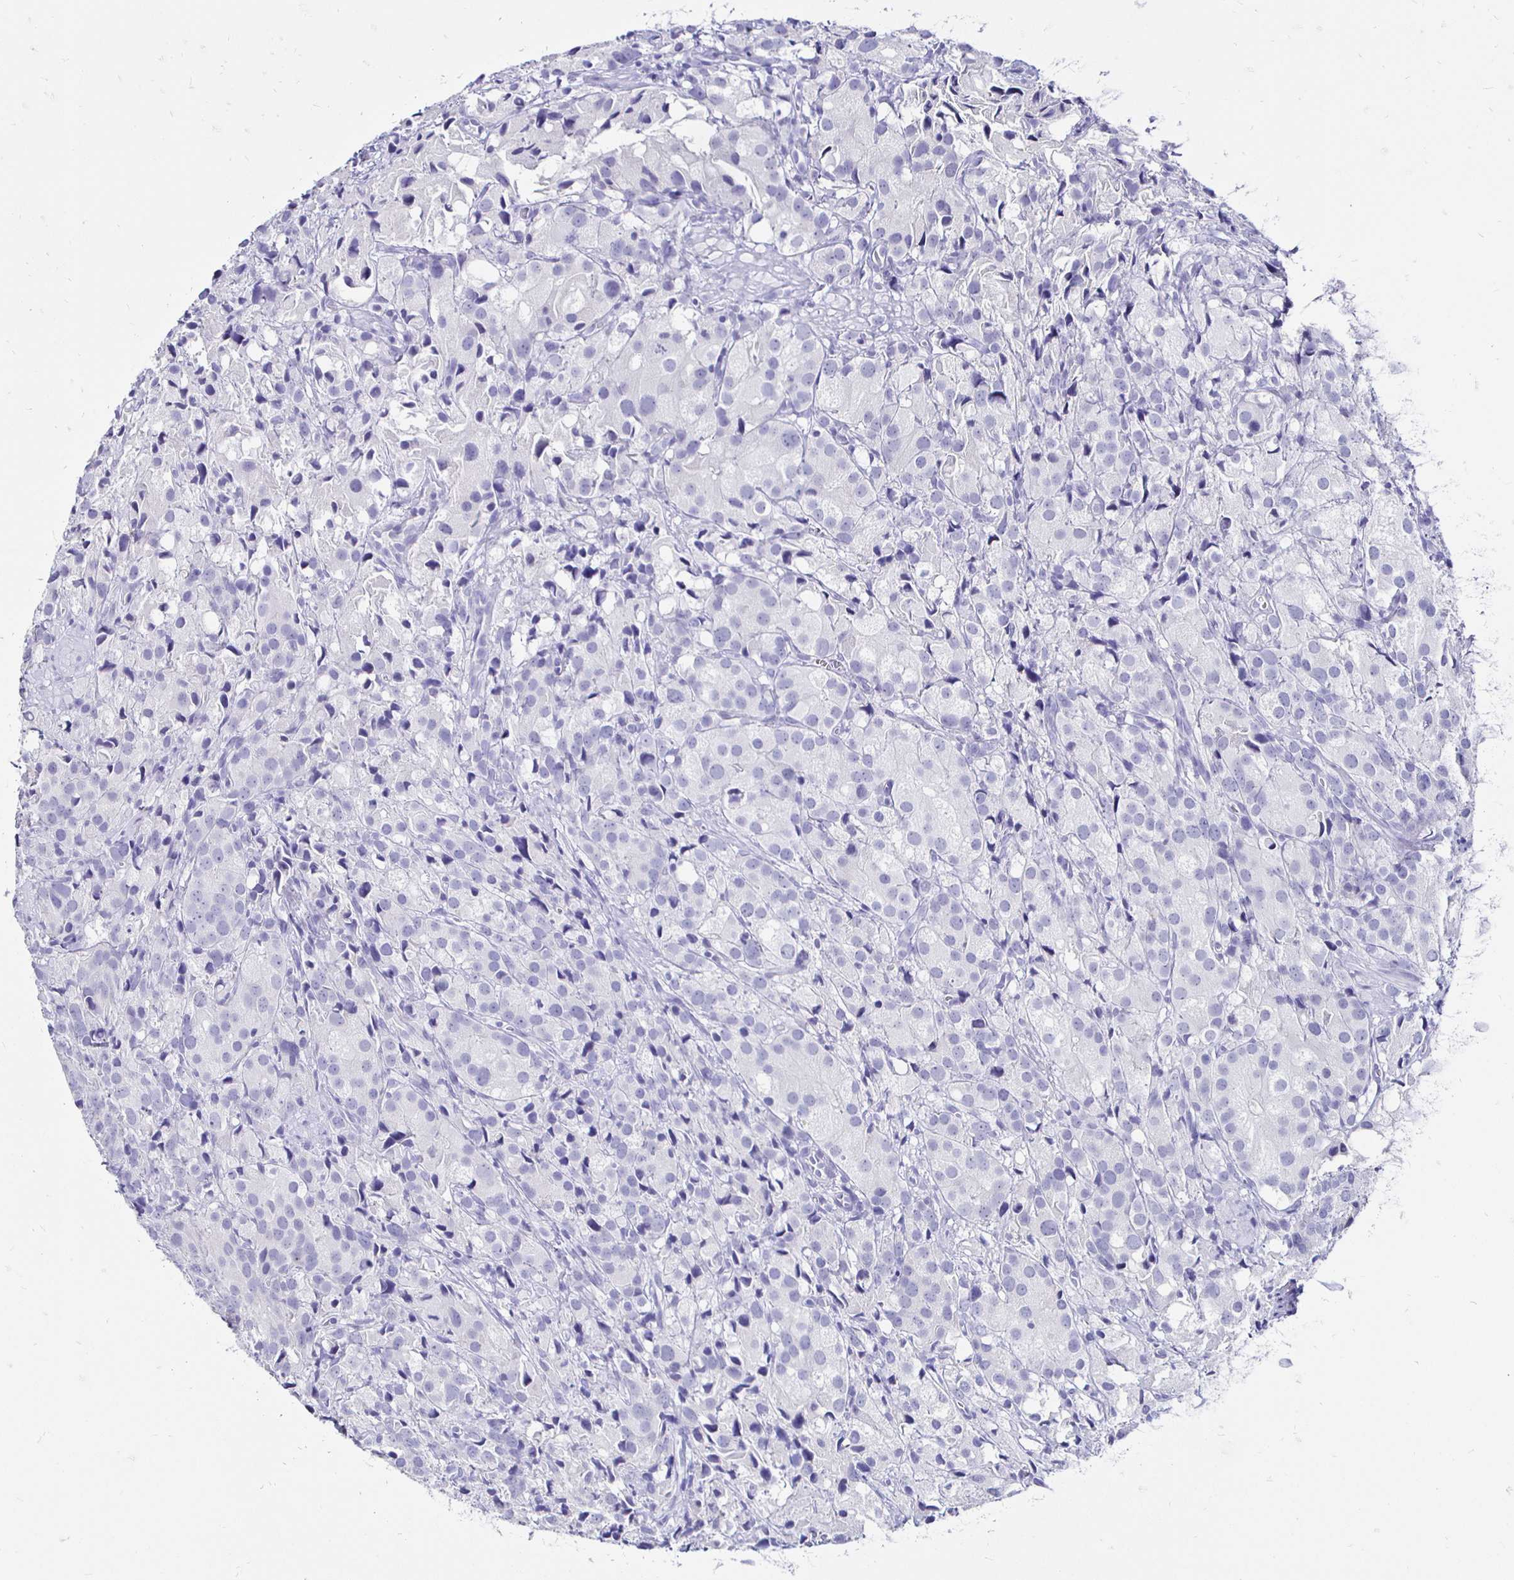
{"staining": {"intensity": "negative", "quantity": "none", "location": "none"}, "tissue": "prostate cancer", "cell_type": "Tumor cells", "image_type": "cancer", "snomed": [{"axis": "morphology", "description": "Adenocarcinoma, High grade"}, {"axis": "topography", "description": "Prostate"}], "caption": "An IHC histopathology image of adenocarcinoma (high-grade) (prostate) is shown. There is no staining in tumor cells of adenocarcinoma (high-grade) (prostate).", "gene": "IRGC", "patient": {"sex": "male", "age": 86}}